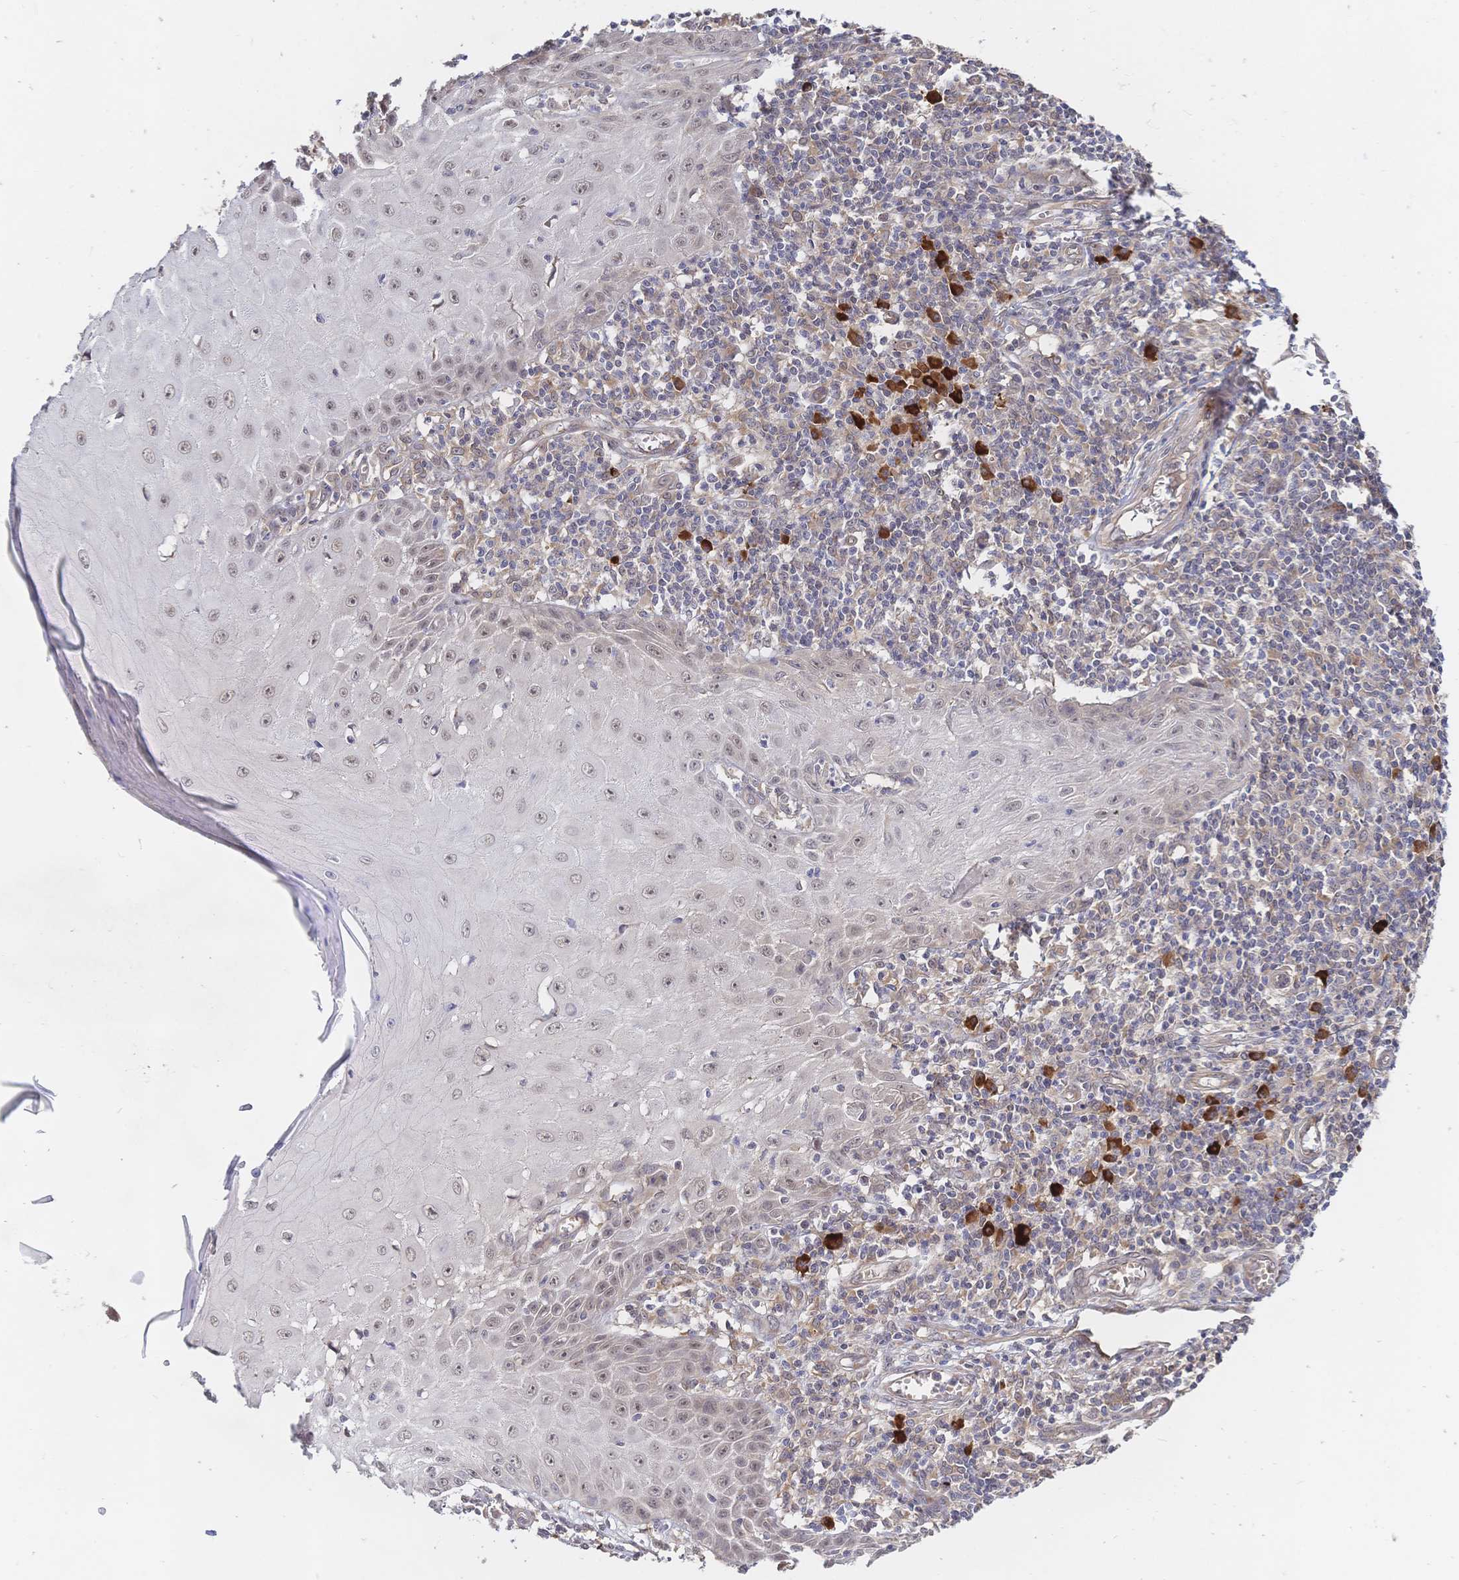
{"staining": {"intensity": "weak", "quantity": "25%-75%", "location": "nuclear"}, "tissue": "skin cancer", "cell_type": "Tumor cells", "image_type": "cancer", "snomed": [{"axis": "morphology", "description": "Squamous cell carcinoma, NOS"}, {"axis": "topography", "description": "Skin"}], "caption": "DAB (3,3'-diaminobenzidine) immunohistochemical staining of squamous cell carcinoma (skin) reveals weak nuclear protein expression in about 25%-75% of tumor cells.", "gene": "LMO4", "patient": {"sex": "female", "age": 73}}